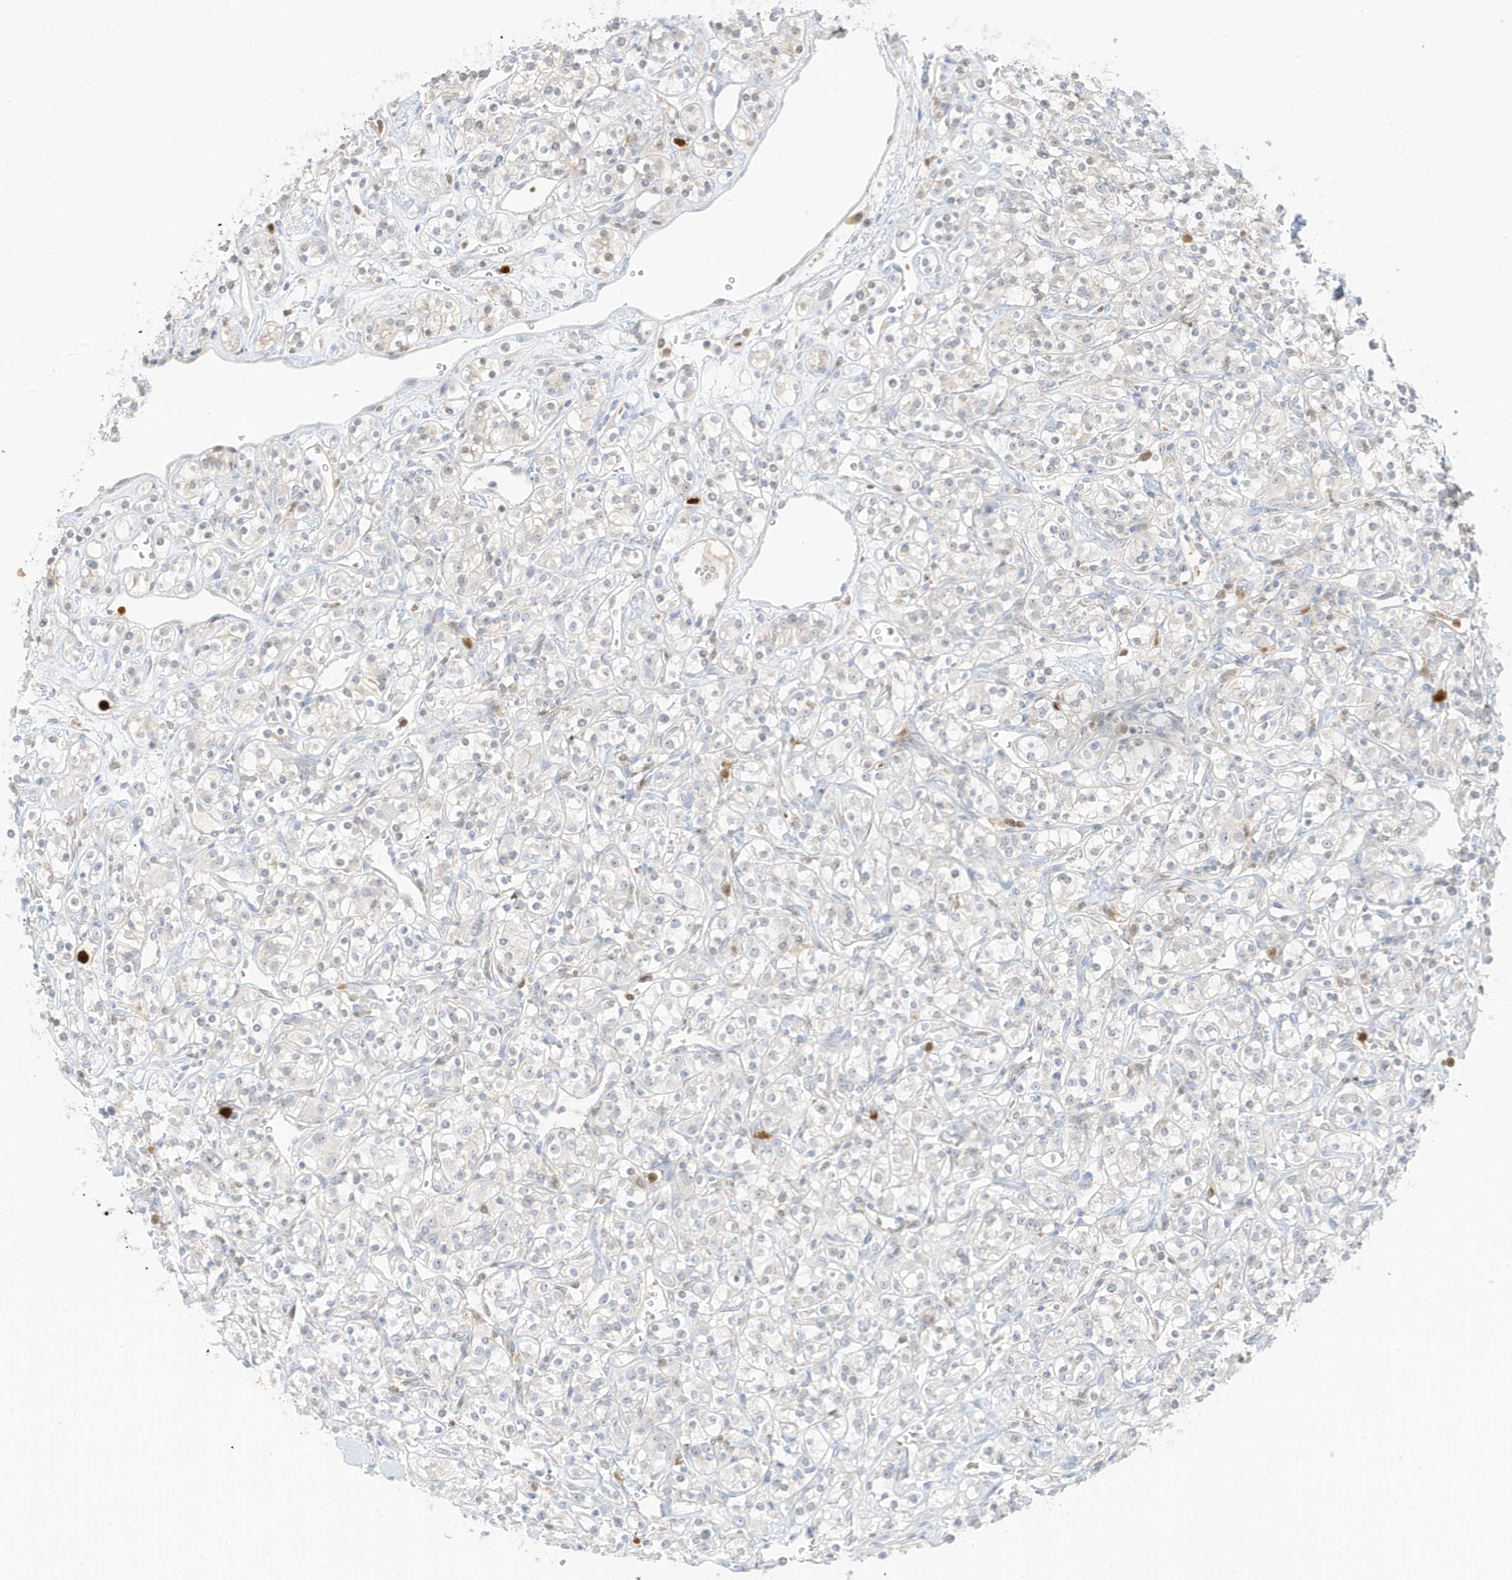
{"staining": {"intensity": "negative", "quantity": "none", "location": "none"}, "tissue": "renal cancer", "cell_type": "Tumor cells", "image_type": "cancer", "snomed": [{"axis": "morphology", "description": "Adenocarcinoma, NOS"}, {"axis": "topography", "description": "Kidney"}], "caption": "Histopathology image shows no significant protein staining in tumor cells of renal cancer.", "gene": "GCA", "patient": {"sex": "male", "age": 77}}